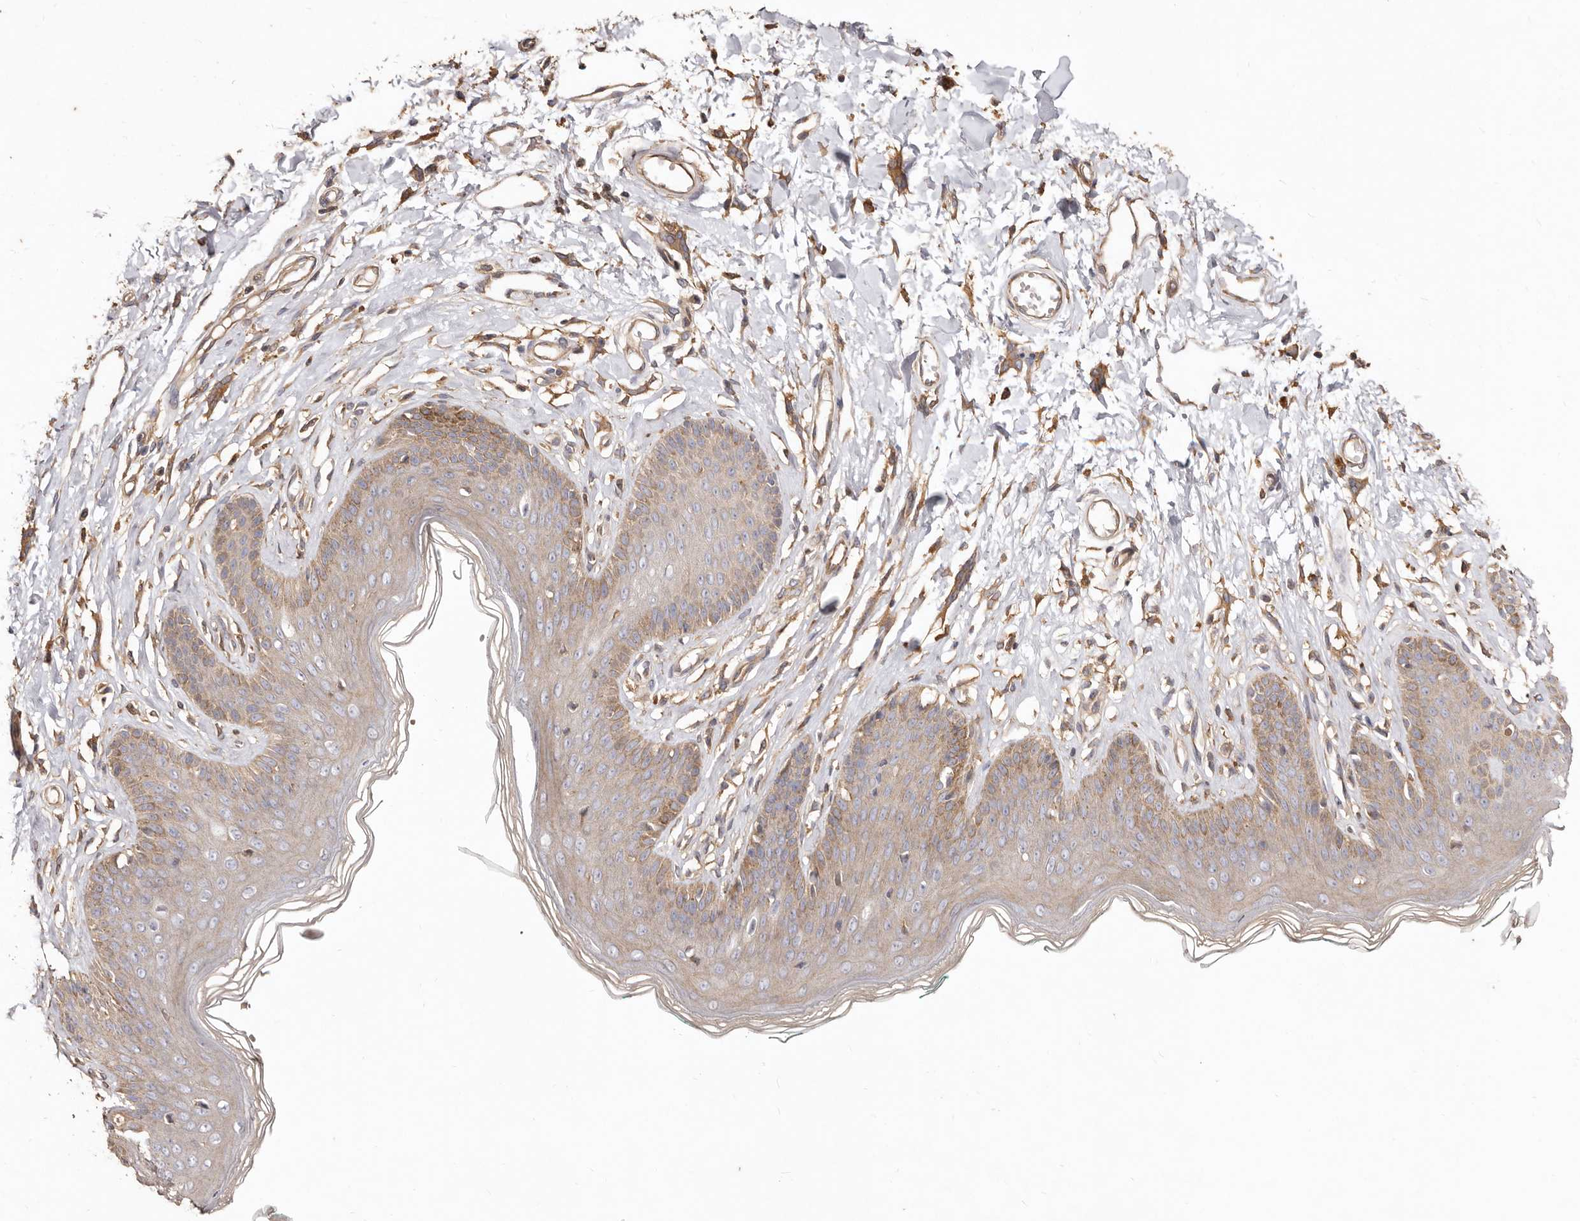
{"staining": {"intensity": "moderate", "quantity": "25%-75%", "location": "cytoplasmic/membranous"}, "tissue": "skin", "cell_type": "Epidermal cells", "image_type": "normal", "snomed": [{"axis": "morphology", "description": "Normal tissue, NOS"}, {"axis": "morphology", "description": "Squamous cell carcinoma, NOS"}, {"axis": "topography", "description": "Vulva"}], "caption": "Protein analysis of normal skin reveals moderate cytoplasmic/membranous expression in about 25%-75% of epidermal cells.", "gene": "LRRC25", "patient": {"sex": "female", "age": 85}}